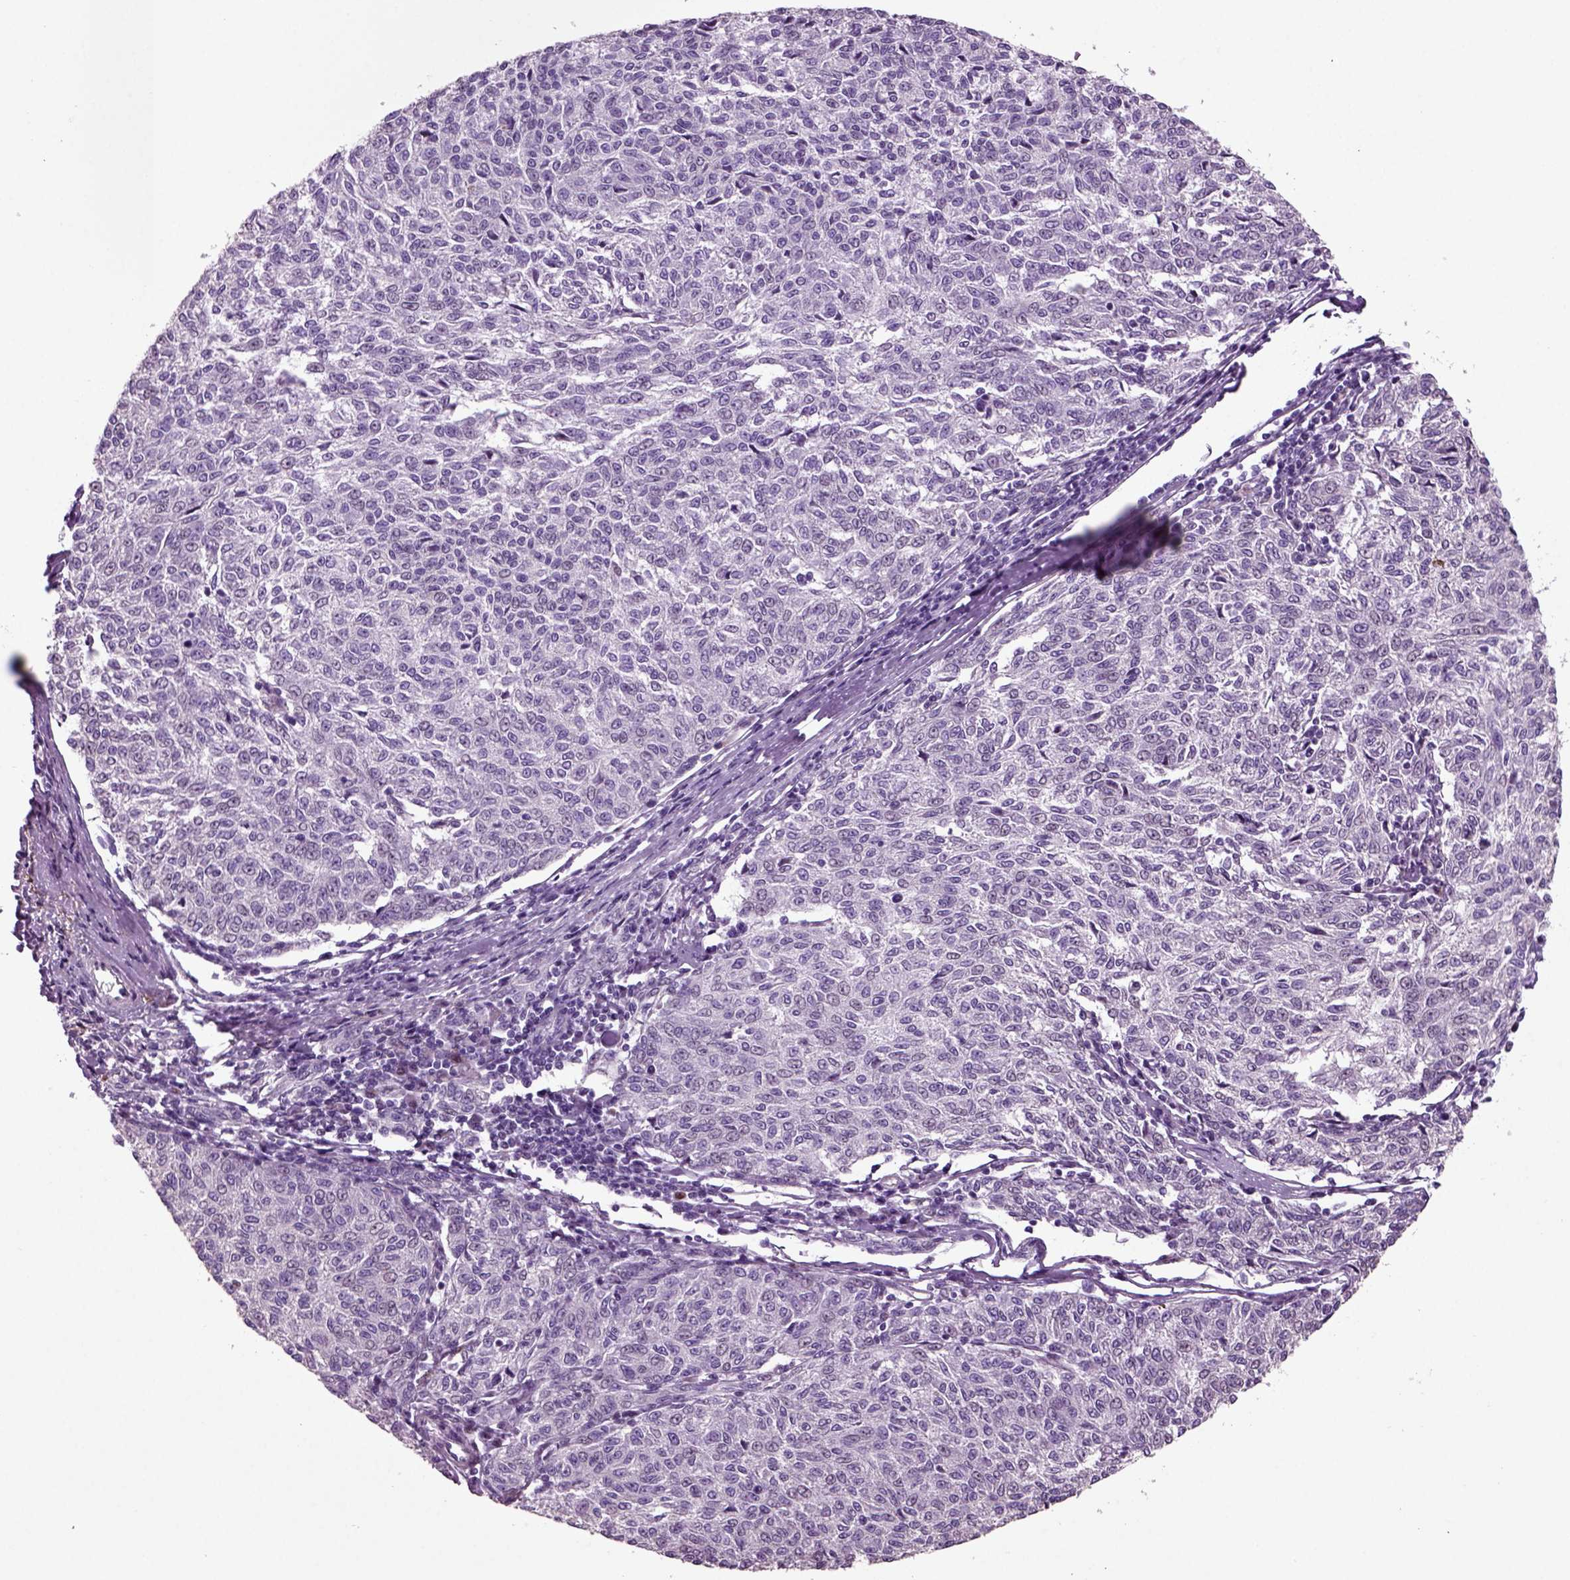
{"staining": {"intensity": "negative", "quantity": "none", "location": "none"}, "tissue": "melanoma", "cell_type": "Tumor cells", "image_type": "cancer", "snomed": [{"axis": "morphology", "description": "Malignant melanoma, NOS"}, {"axis": "topography", "description": "Skin"}], "caption": "The micrograph displays no staining of tumor cells in melanoma.", "gene": "ARID3A", "patient": {"sex": "female", "age": 72}}